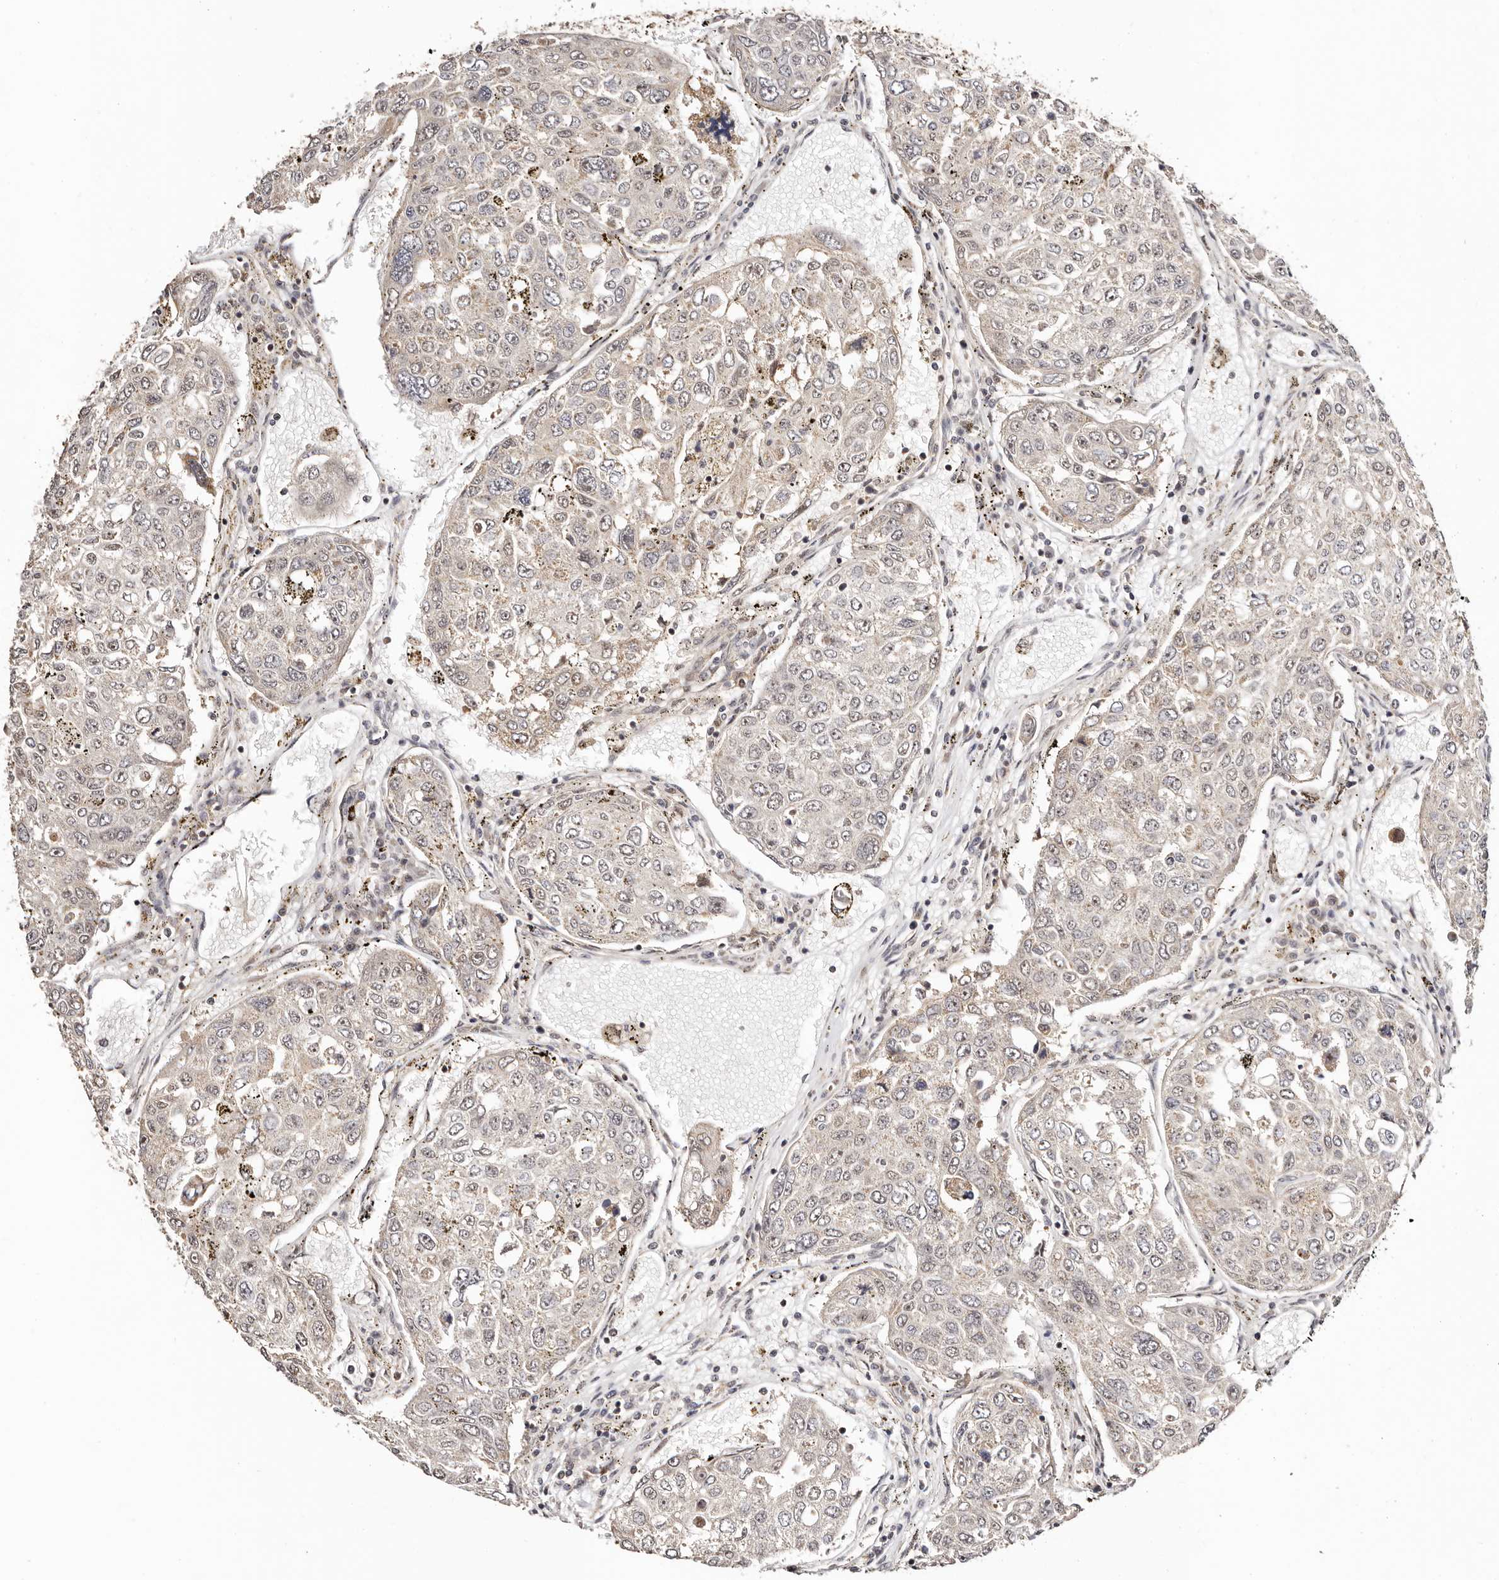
{"staining": {"intensity": "negative", "quantity": "none", "location": "none"}, "tissue": "urothelial cancer", "cell_type": "Tumor cells", "image_type": "cancer", "snomed": [{"axis": "morphology", "description": "Urothelial carcinoma, High grade"}, {"axis": "topography", "description": "Lymph node"}, {"axis": "topography", "description": "Urinary bladder"}], "caption": "This photomicrograph is of urothelial cancer stained with IHC to label a protein in brown with the nuclei are counter-stained blue. There is no staining in tumor cells. (IHC, brightfield microscopy, high magnification).", "gene": "CTNNBL1", "patient": {"sex": "male", "age": 51}}